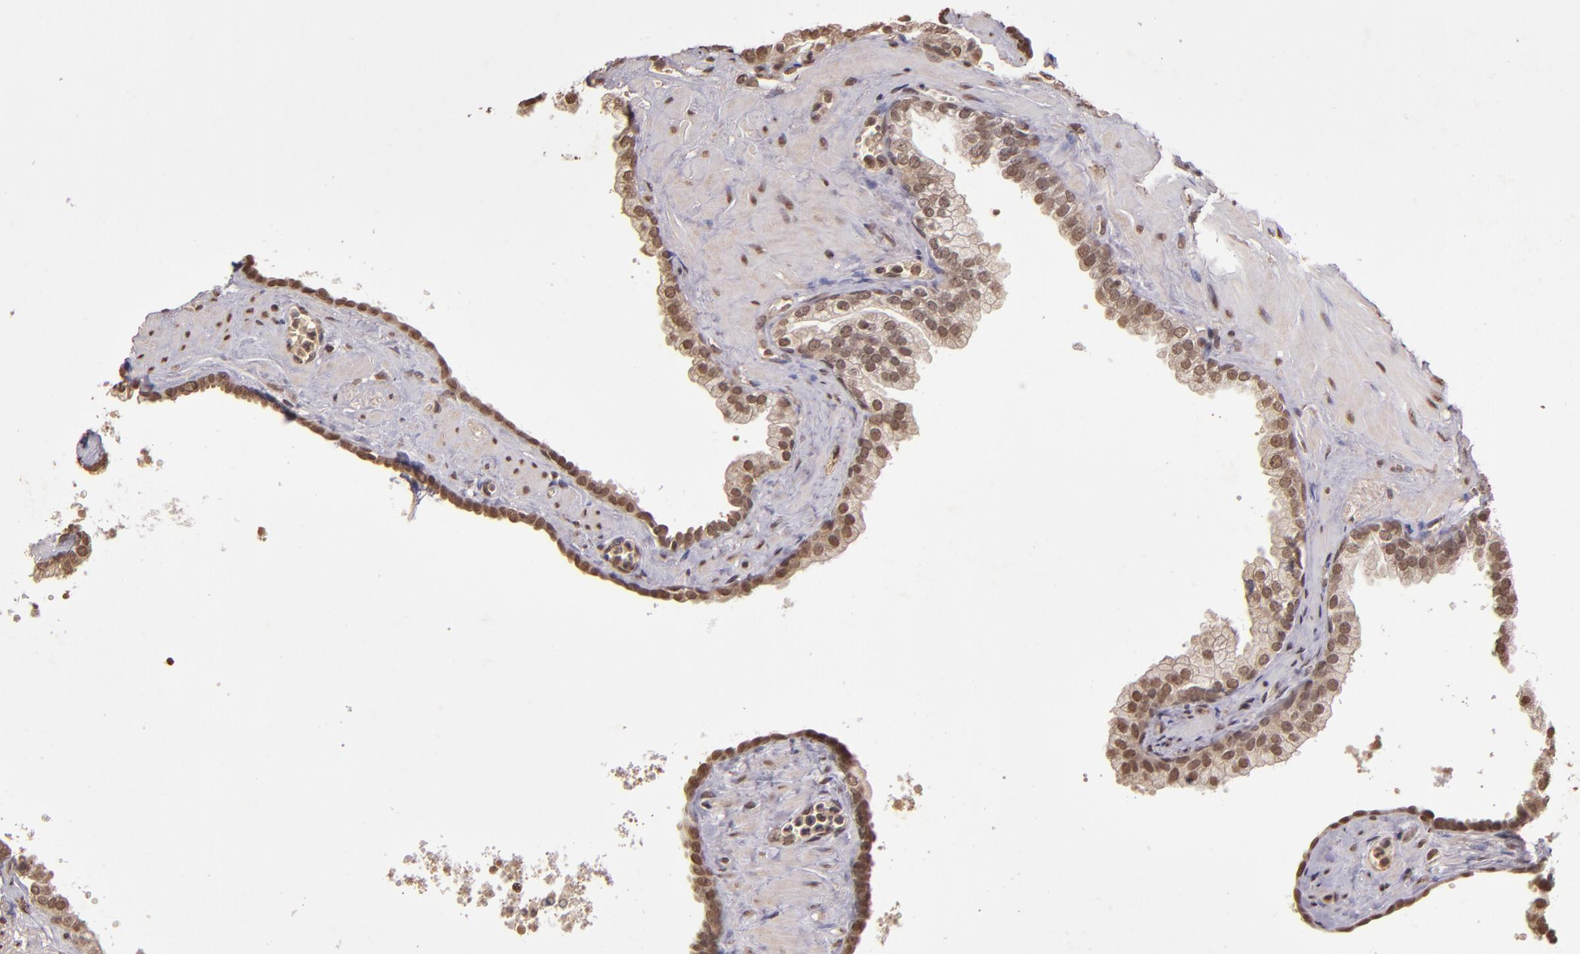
{"staining": {"intensity": "weak", "quantity": ">75%", "location": "cytoplasmic/membranous,nuclear"}, "tissue": "prostate", "cell_type": "Glandular cells", "image_type": "normal", "snomed": [{"axis": "morphology", "description": "Normal tissue, NOS"}, {"axis": "topography", "description": "Prostate"}], "caption": "DAB immunohistochemical staining of normal prostate reveals weak cytoplasmic/membranous,nuclear protein expression in approximately >75% of glandular cells.", "gene": "CUL1", "patient": {"sex": "male", "age": 60}}